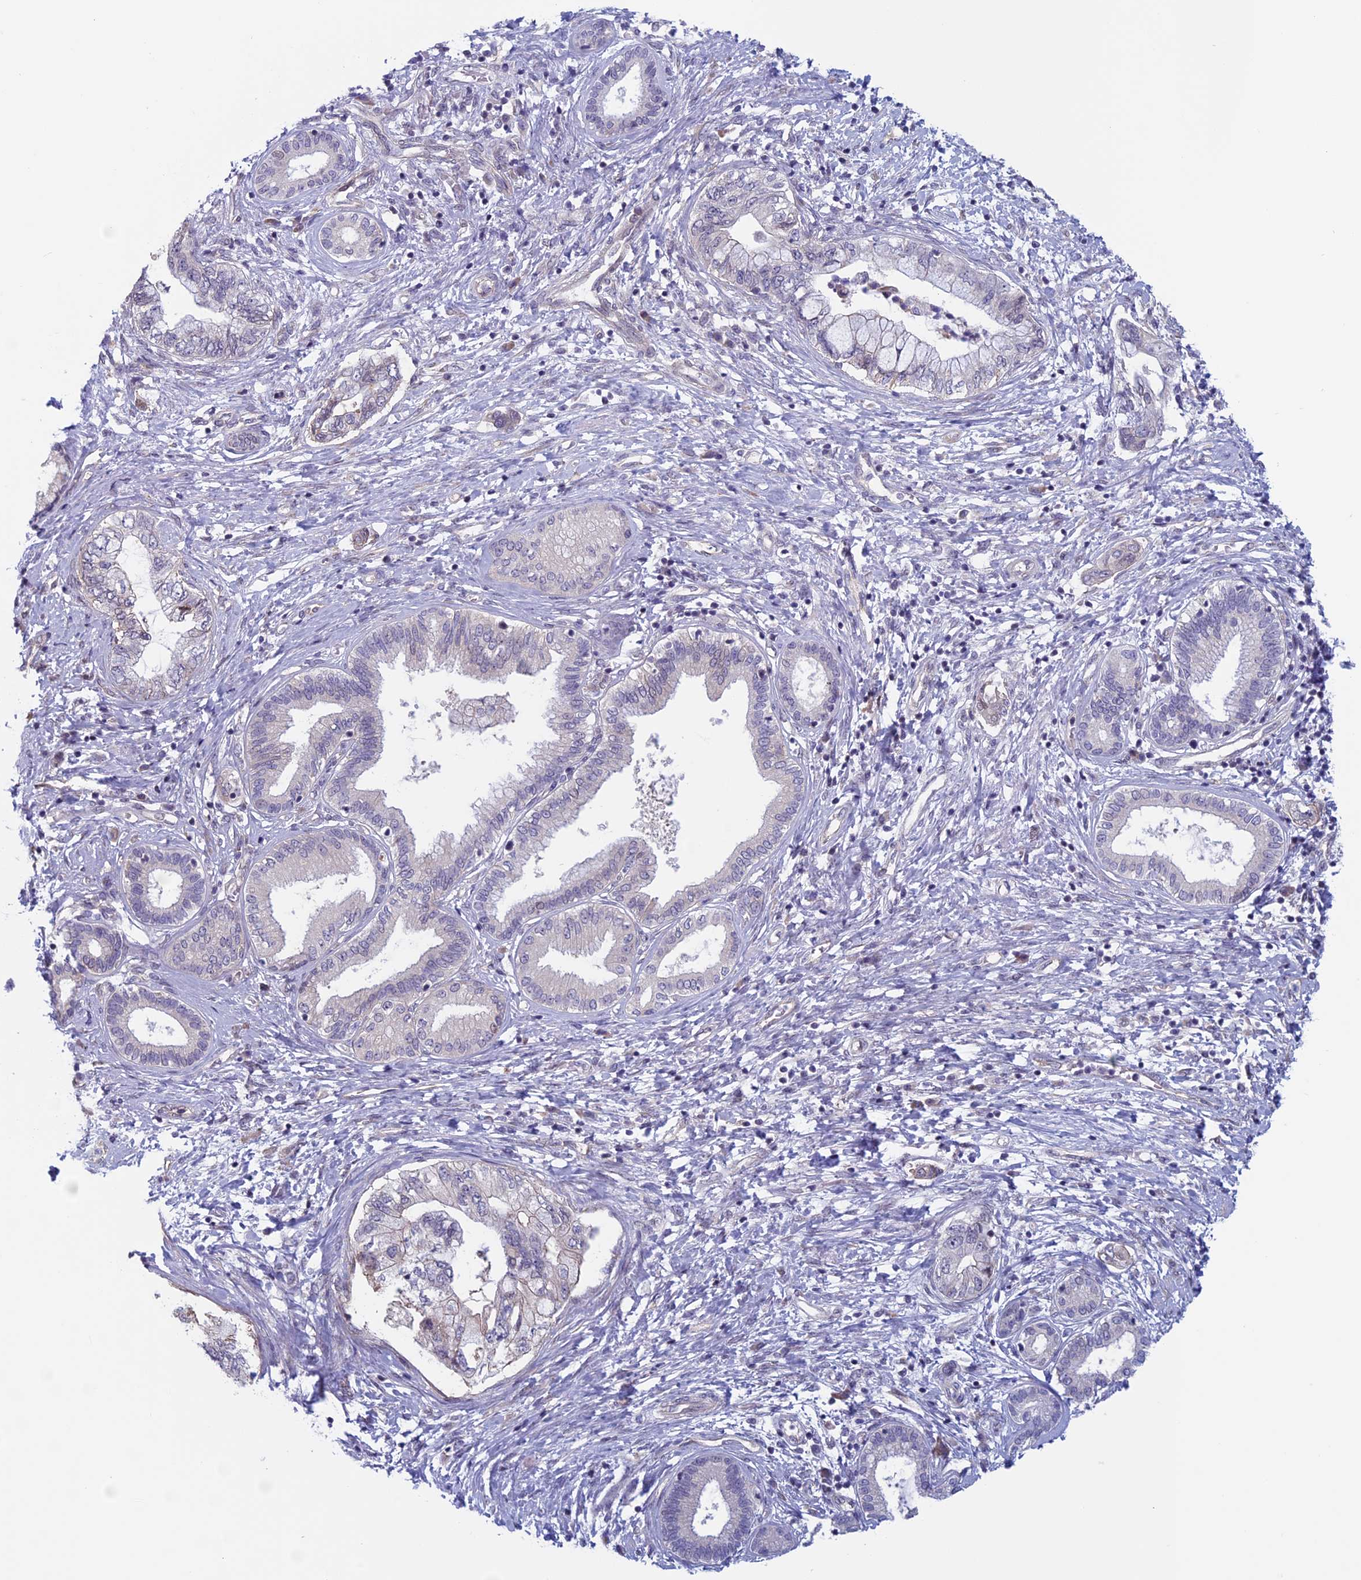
{"staining": {"intensity": "negative", "quantity": "none", "location": "none"}, "tissue": "pancreatic cancer", "cell_type": "Tumor cells", "image_type": "cancer", "snomed": [{"axis": "morphology", "description": "Adenocarcinoma, NOS"}, {"axis": "topography", "description": "Pancreas"}], "caption": "Tumor cells show no significant protein staining in pancreatic cancer.", "gene": "SLC1A6", "patient": {"sex": "female", "age": 73}}